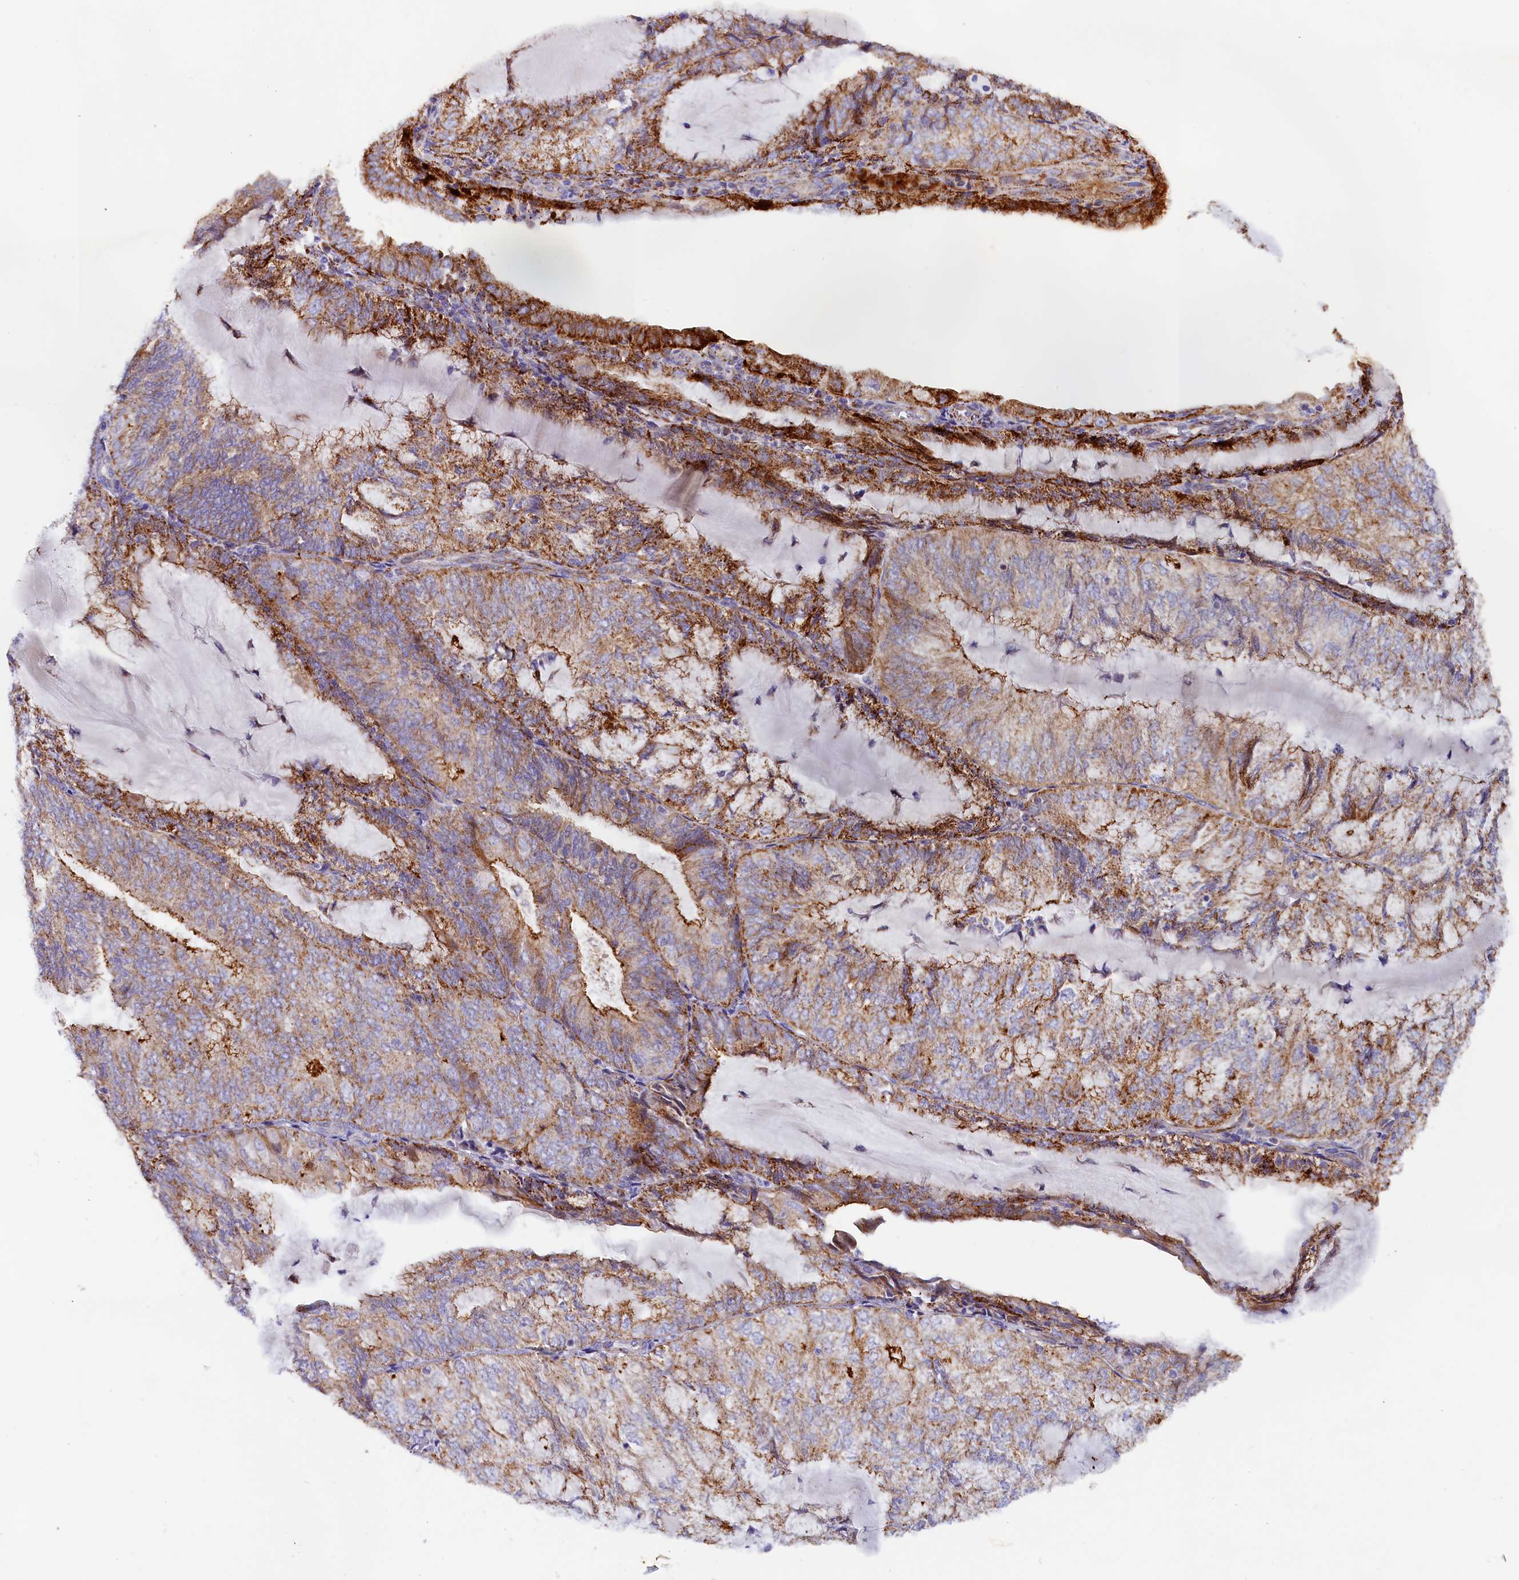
{"staining": {"intensity": "strong", "quantity": "25%-75%", "location": "cytoplasmic/membranous"}, "tissue": "endometrial cancer", "cell_type": "Tumor cells", "image_type": "cancer", "snomed": [{"axis": "morphology", "description": "Adenocarcinoma, NOS"}, {"axis": "topography", "description": "Endometrium"}], "caption": "Immunohistochemical staining of endometrial adenocarcinoma reveals high levels of strong cytoplasmic/membranous expression in approximately 25%-75% of tumor cells.", "gene": "AKTIP", "patient": {"sex": "female", "age": 81}}